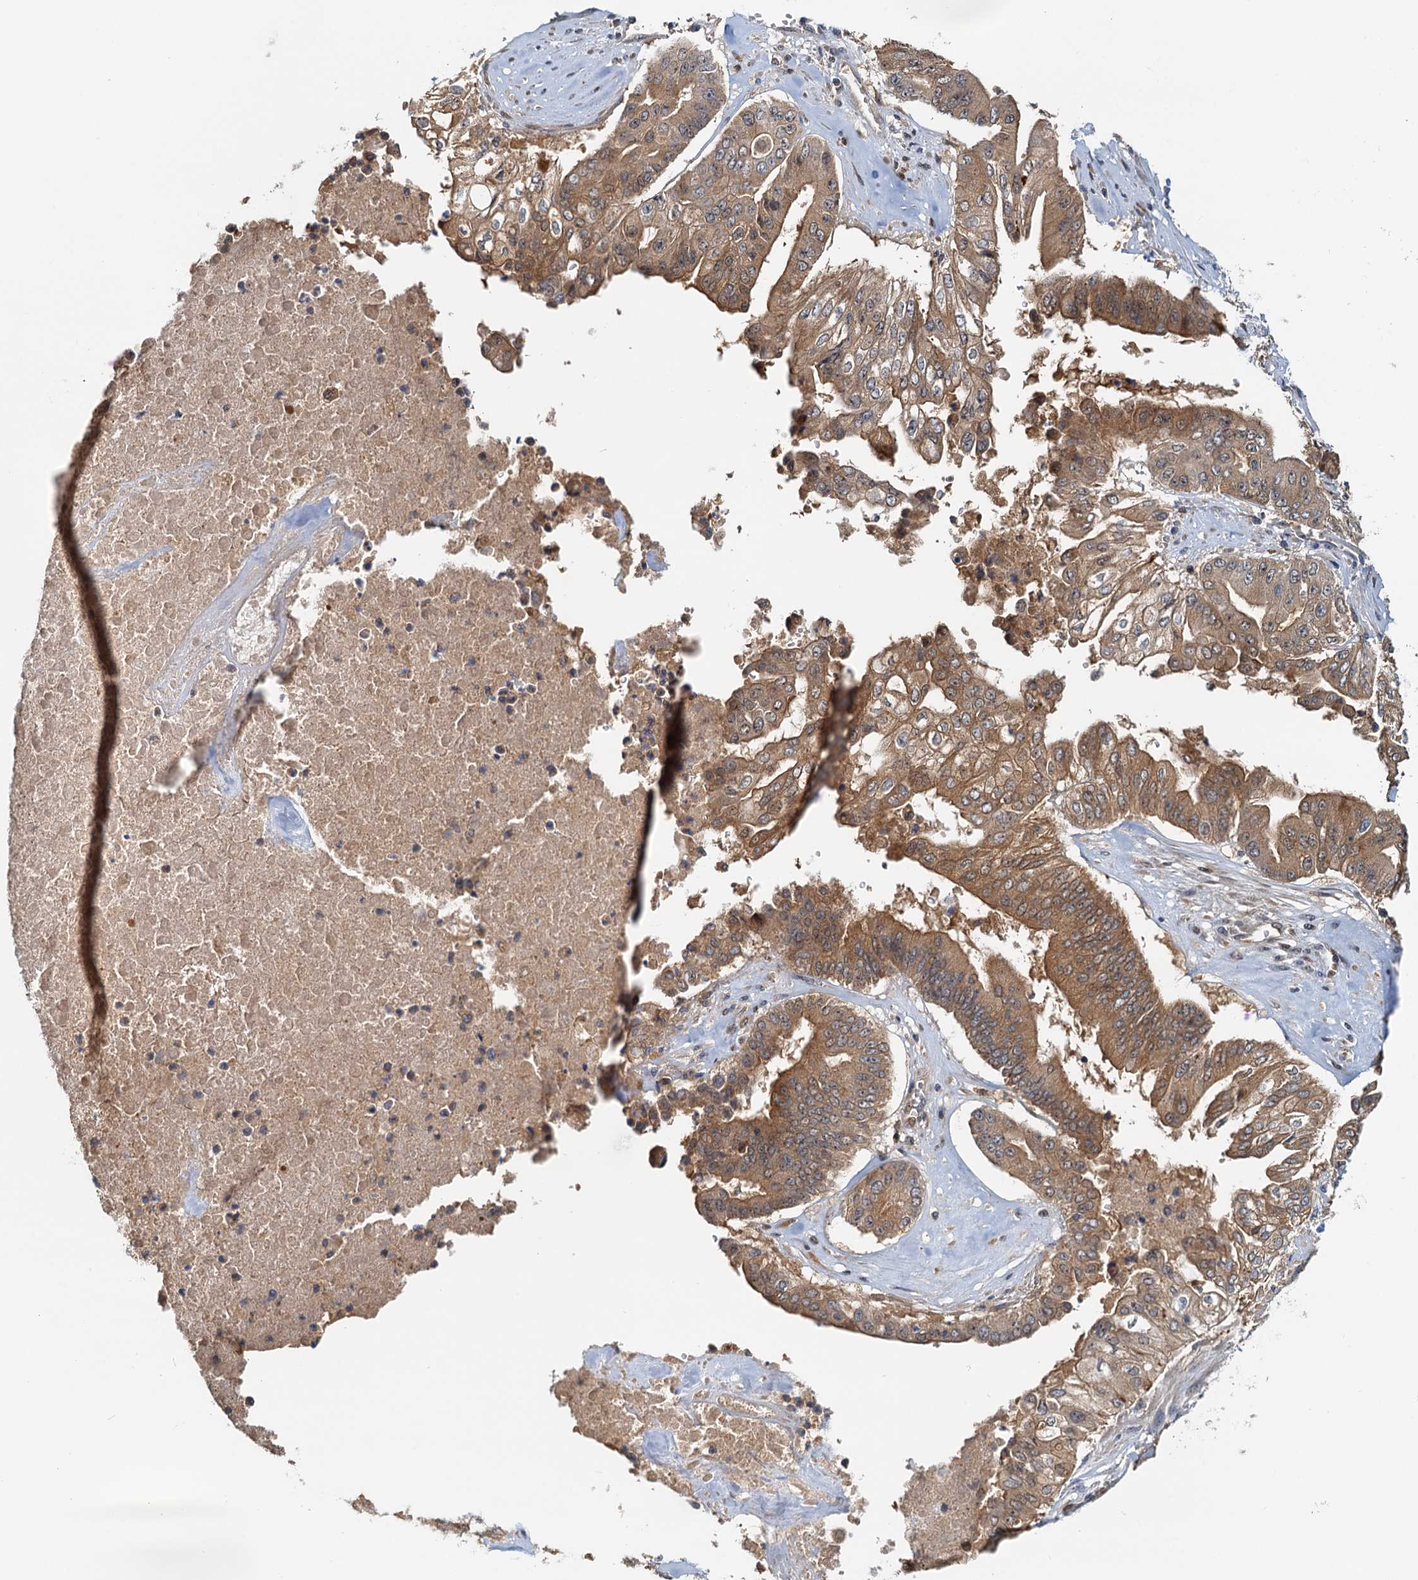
{"staining": {"intensity": "moderate", "quantity": ">75%", "location": "cytoplasmic/membranous,nuclear"}, "tissue": "pancreatic cancer", "cell_type": "Tumor cells", "image_type": "cancer", "snomed": [{"axis": "morphology", "description": "Adenocarcinoma, NOS"}, {"axis": "topography", "description": "Pancreas"}], "caption": "Protein staining displays moderate cytoplasmic/membranous and nuclear expression in approximately >75% of tumor cells in pancreatic cancer.", "gene": "TOLLIP", "patient": {"sex": "female", "age": 77}}